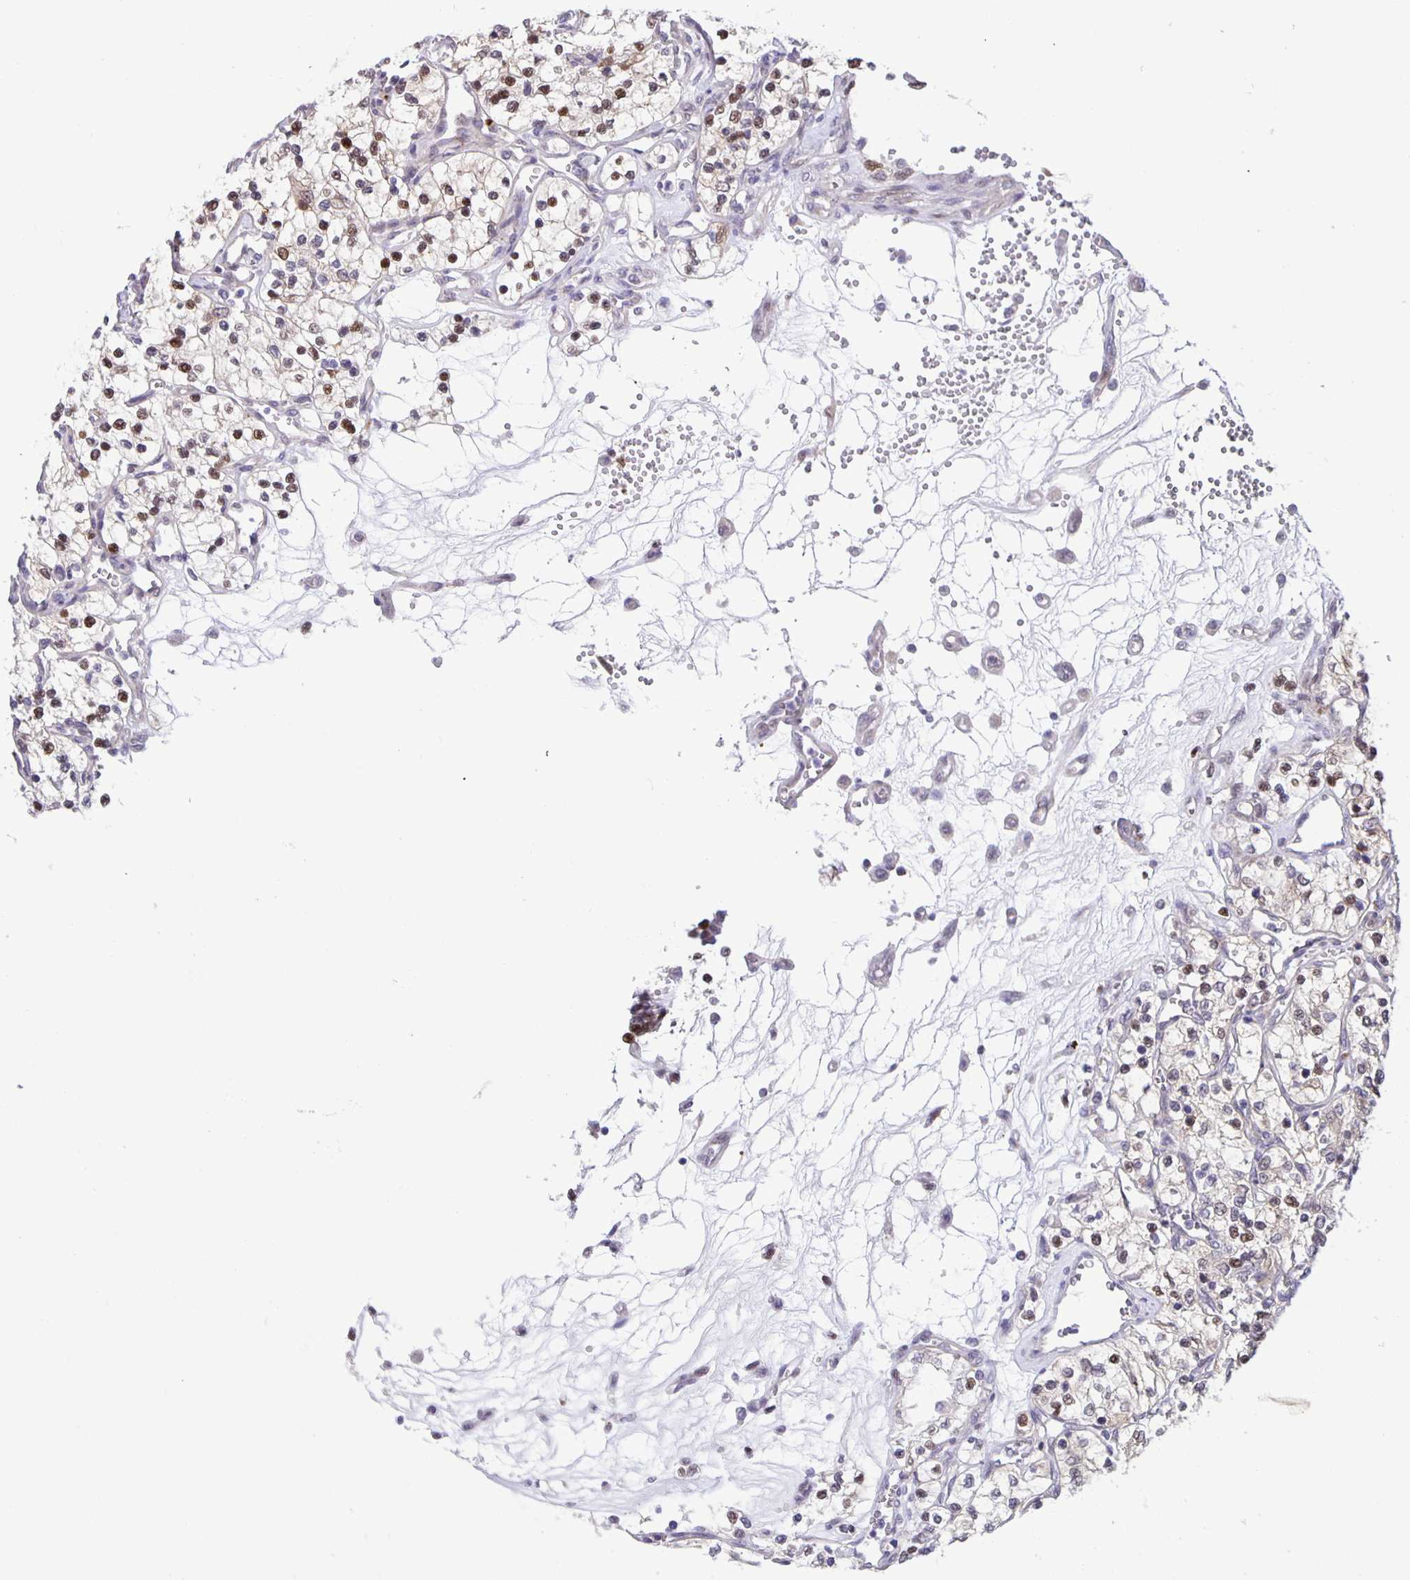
{"staining": {"intensity": "moderate", "quantity": "<25%", "location": "nuclear"}, "tissue": "renal cancer", "cell_type": "Tumor cells", "image_type": "cancer", "snomed": [{"axis": "morphology", "description": "Adenocarcinoma, NOS"}, {"axis": "topography", "description": "Kidney"}], "caption": "Moderate nuclear protein positivity is seen in approximately <25% of tumor cells in renal adenocarcinoma.", "gene": "MAPK12", "patient": {"sex": "female", "age": 69}}